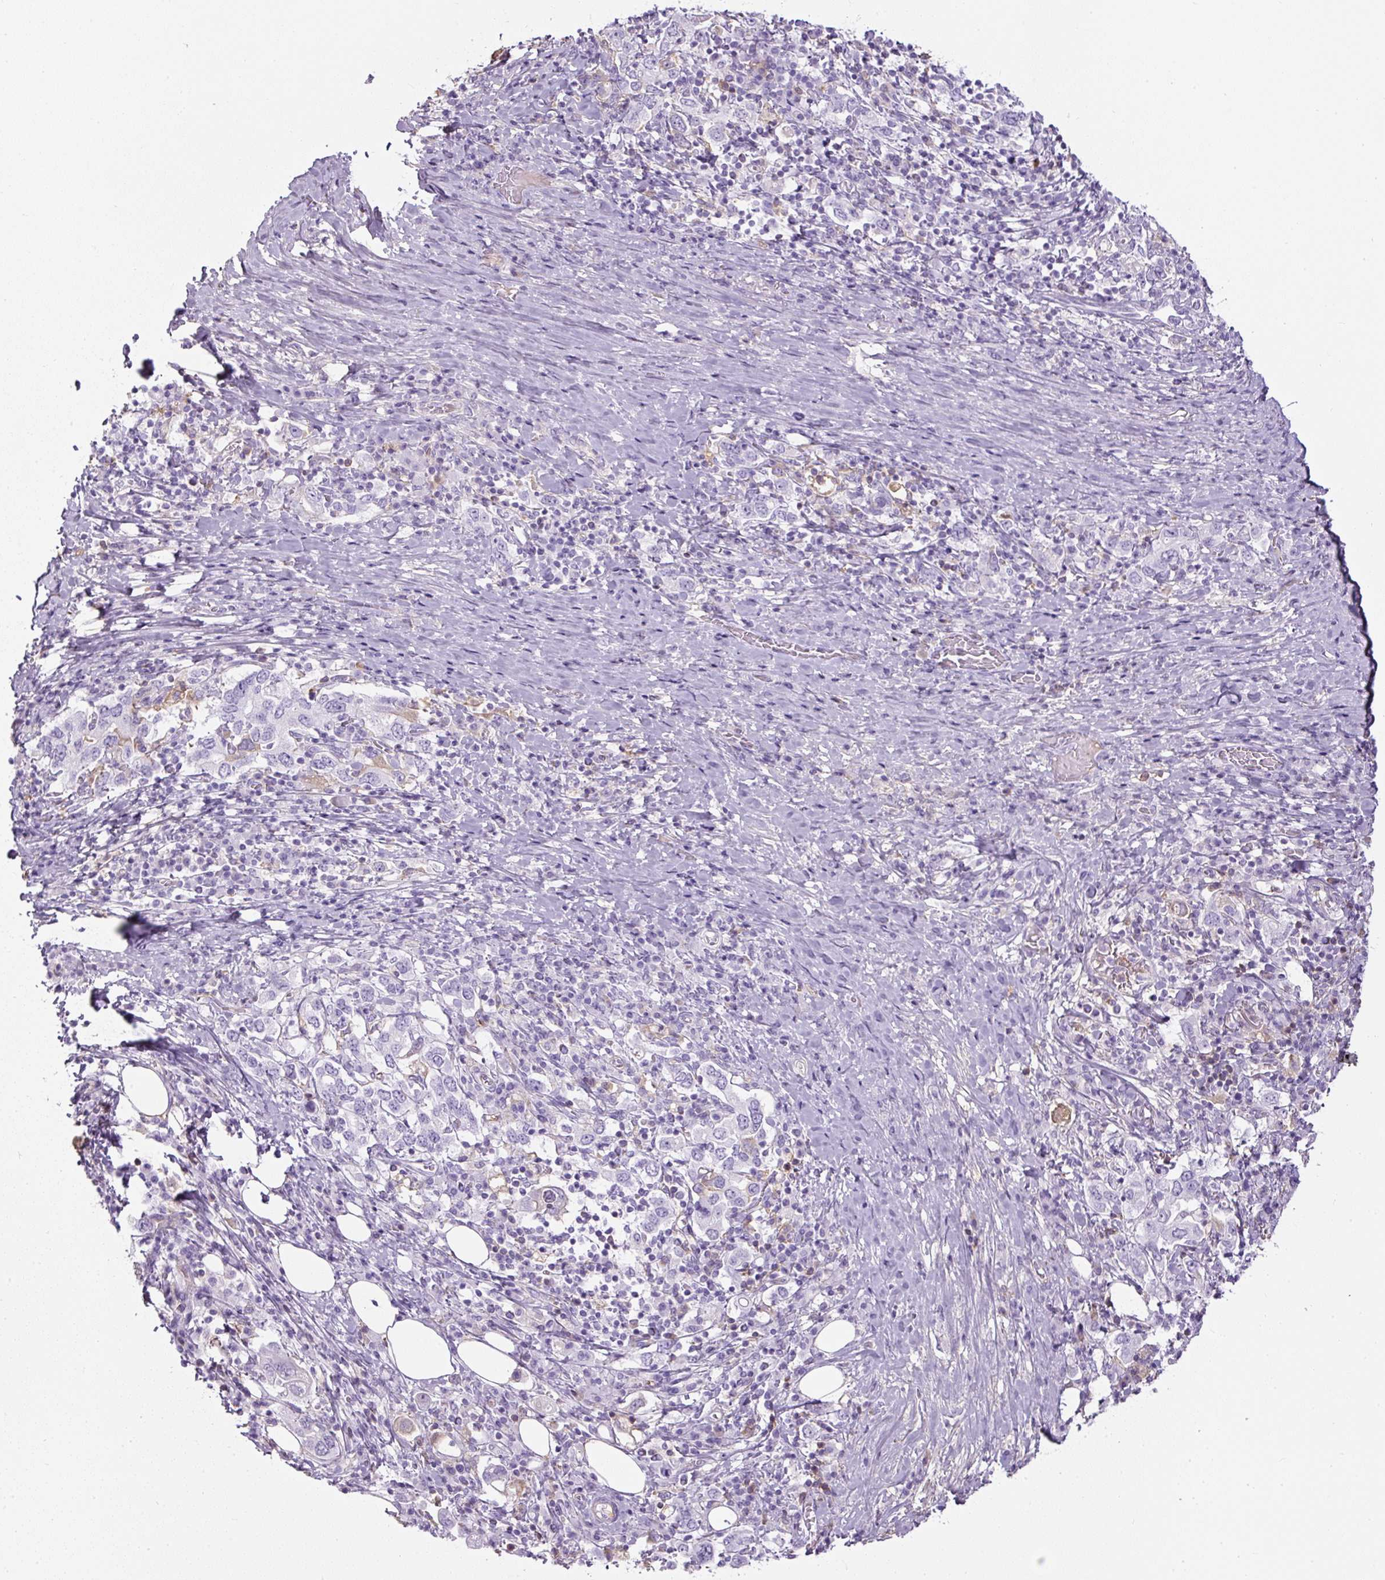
{"staining": {"intensity": "negative", "quantity": "none", "location": "none"}, "tissue": "stomach cancer", "cell_type": "Tumor cells", "image_type": "cancer", "snomed": [{"axis": "morphology", "description": "Adenocarcinoma, NOS"}, {"axis": "topography", "description": "Stomach, upper"}, {"axis": "topography", "description": "Stomach"}], "caption": "Immunohistochemistry (IHC) histopathology image of stomach adenocarcinoma stained for a protein (brown), which shows no expression in tumor cells.", "gene": "APOA1", "patient": {"sex": "male", "age": 62}}